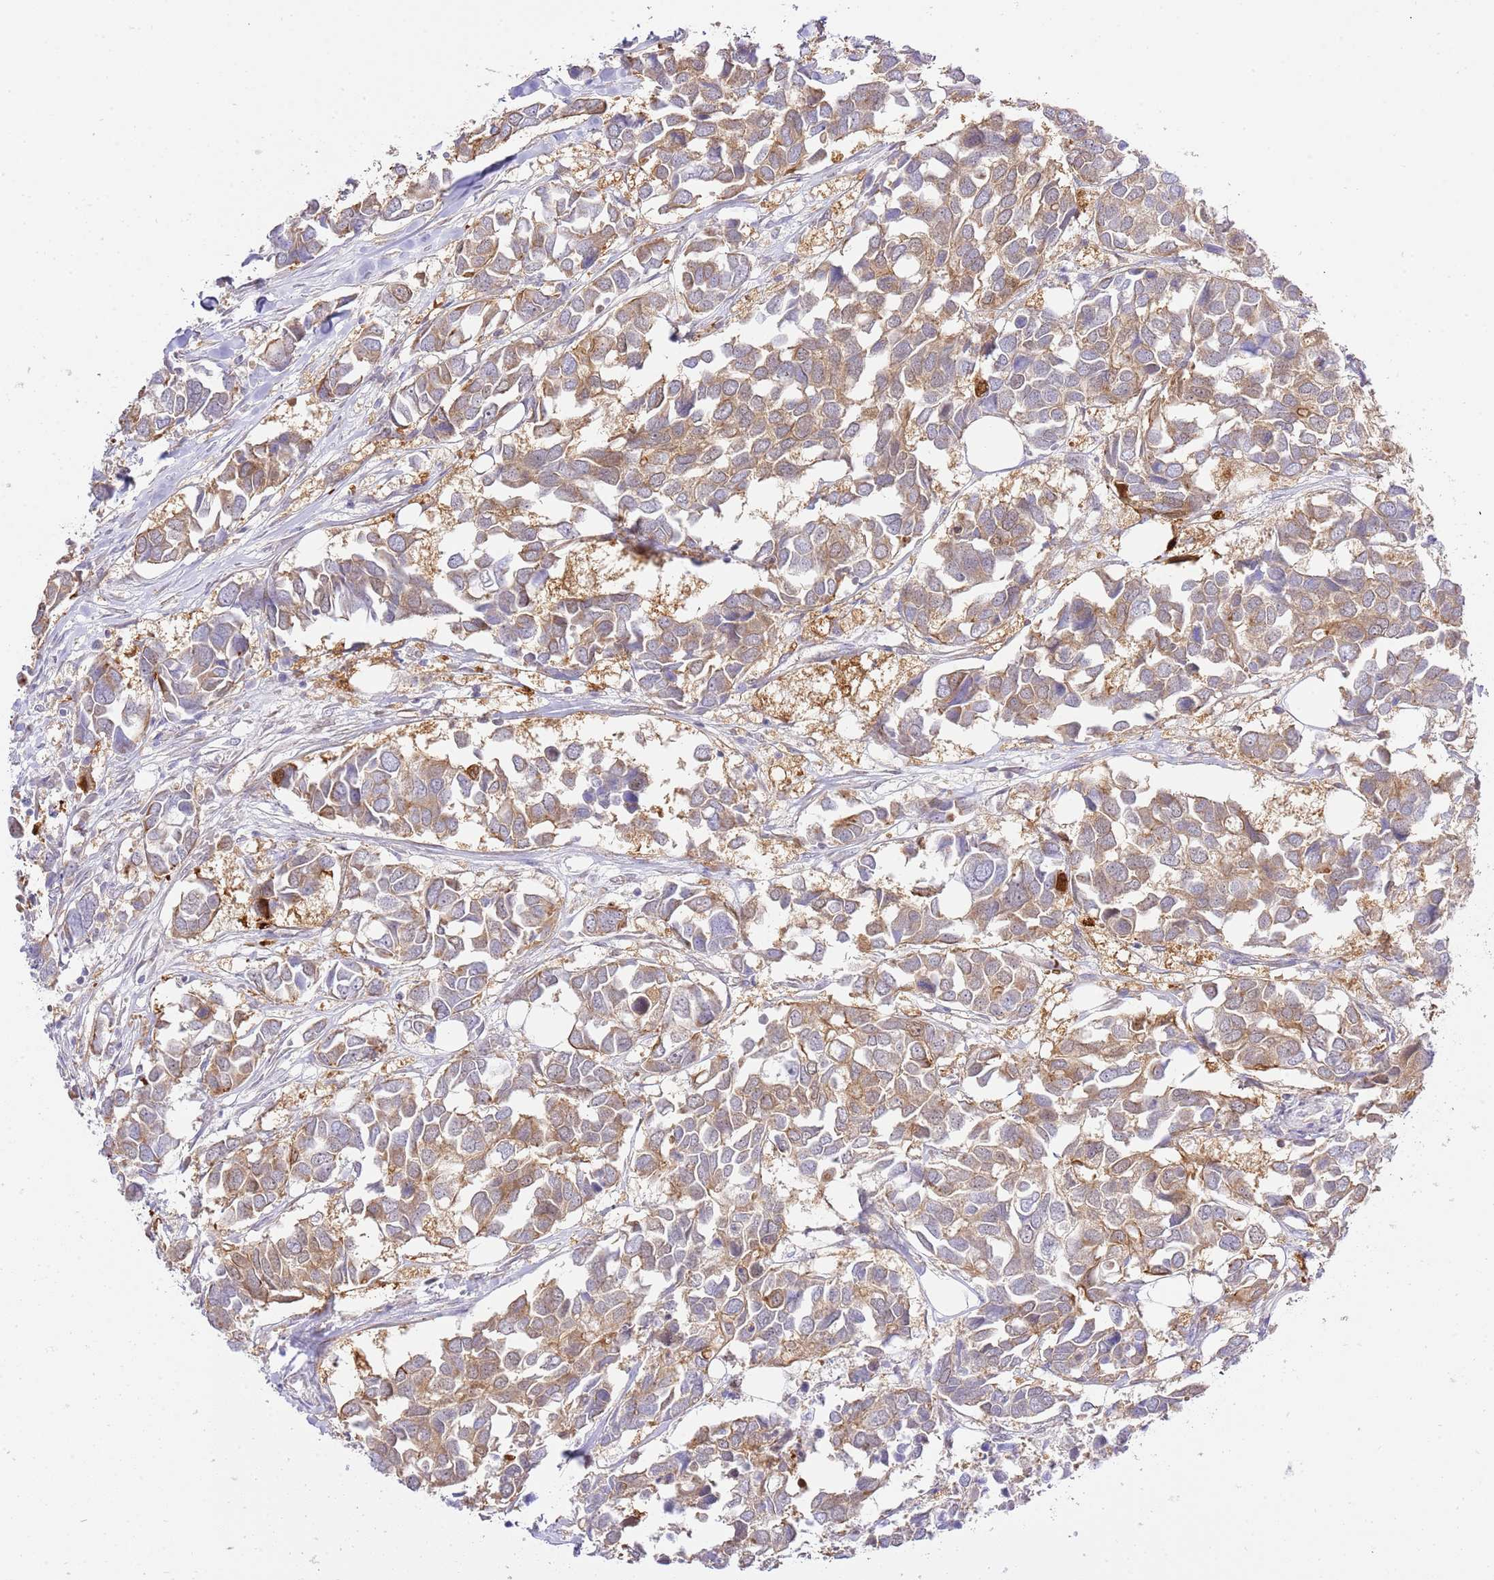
{"staining": {"intensity": "weak", "quantity": ">75%", "location": "cytoplasmic/membranous"}, "tissue": "breast cancer", "cell_type": "Tumor cells", "image_type": "cancer", "snomed": [{"axis": "morphology", "description": "Duct carcinoma"}, {"axis": "topography", "description": "Breast"}], "caption": "Immunohistochemical staining of human invasive ductal carcinoma (breast) shows low levels of weak cytoplasmic/membranous positivity in about >75% of tumor cells. The staining is performed using DAB (3,3'-diaminobenzidine) brown chromogen to label protein expression. The nuclei are counter-stained blue using hematoxylin.", "gene": "TRIM37", "patient": {"sex": "female", "age": 83}}